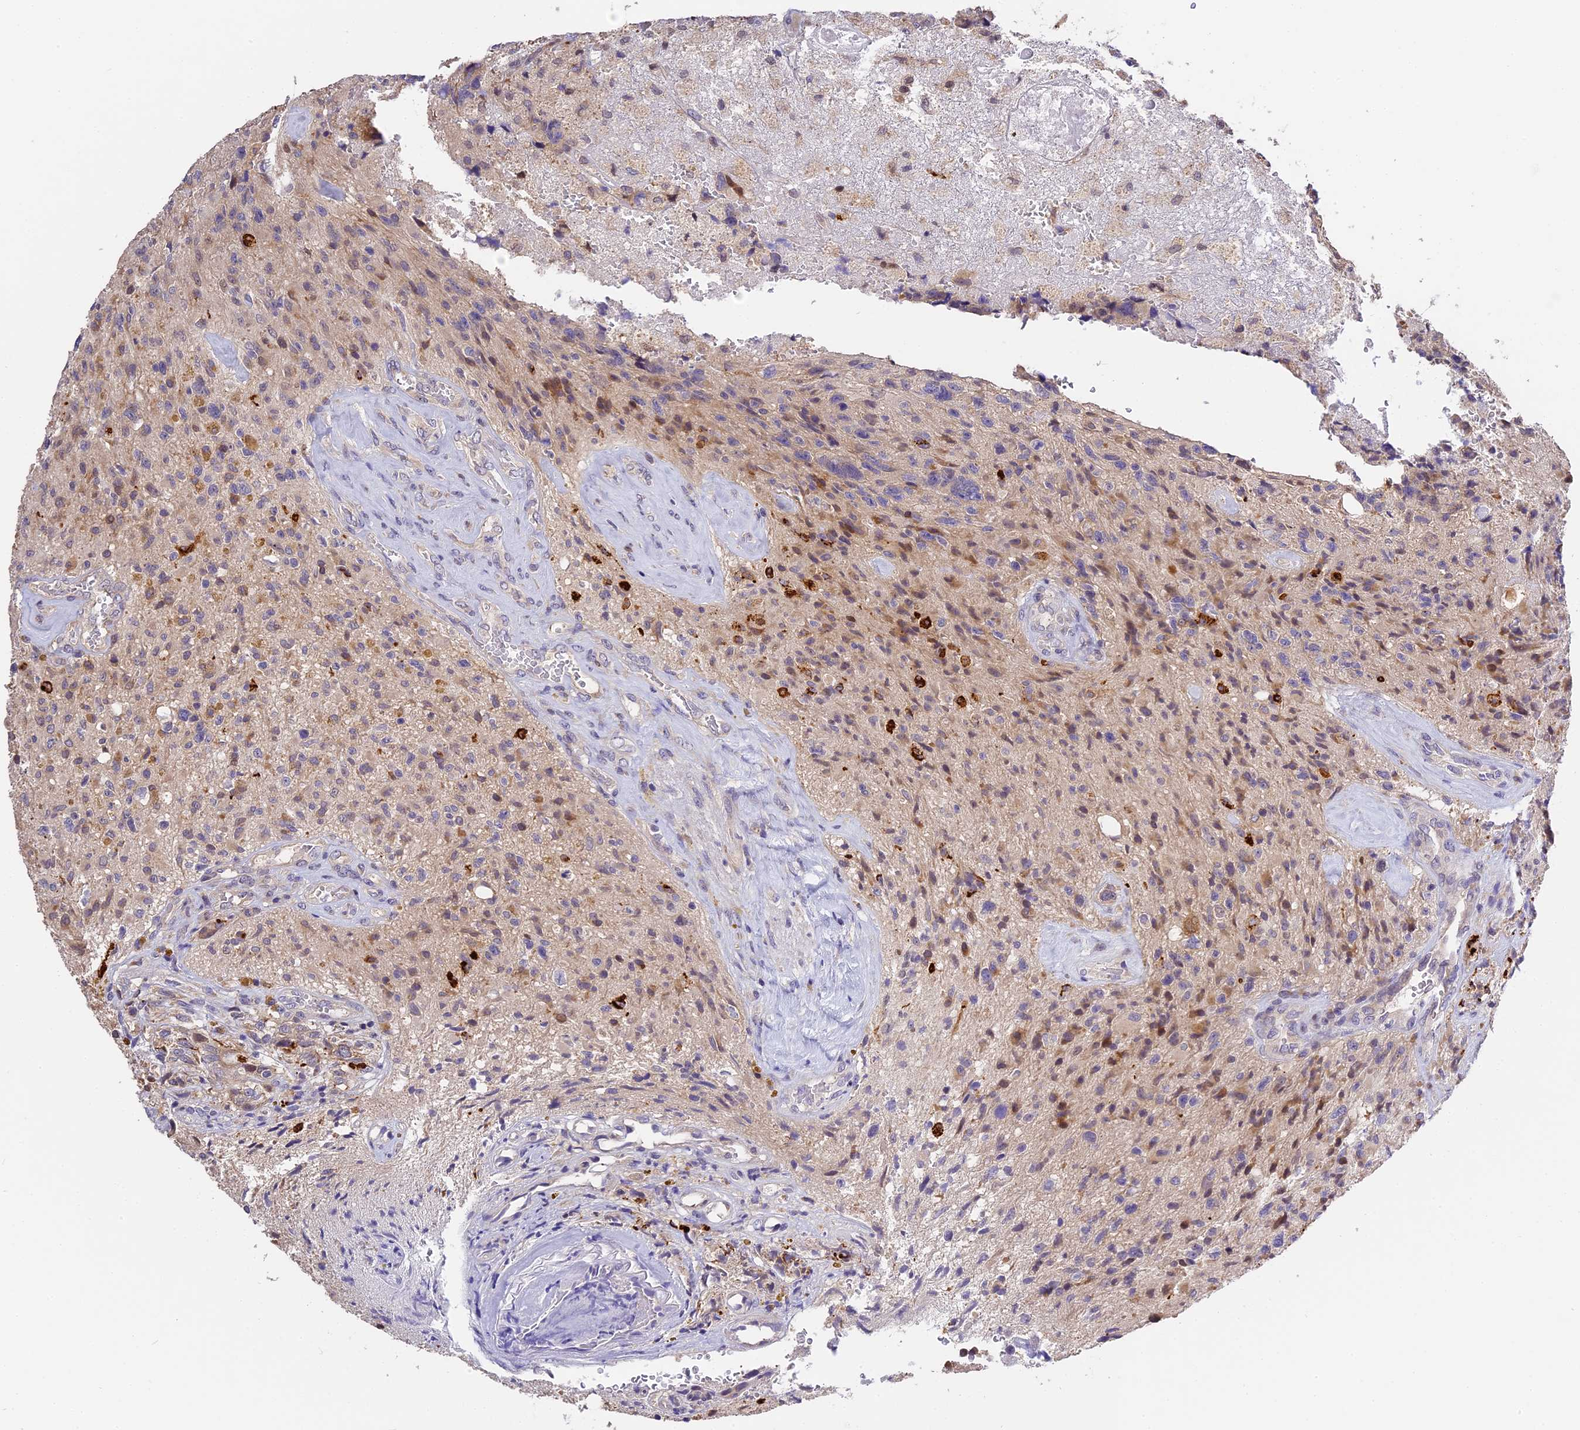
{"staining": {"intensity": "weak", "quantity": "<25%", "location": "cytoplasmic/membranous"}, "tissue": "glioma", "cell_type": "Tumor cells", "image_type": "cancer", "snomed": [{"axis": "morphology", "description": "Glioma, malignant, High grade"}, {"axis": "topography", "description": "Brain"}], "caption": "Immunohistochemical staining of malignant glioma (high-grade) shows no significant expression in tumor cells.", "gene": "BSCL2", "patient": {"sex": "male", "age": 69}}